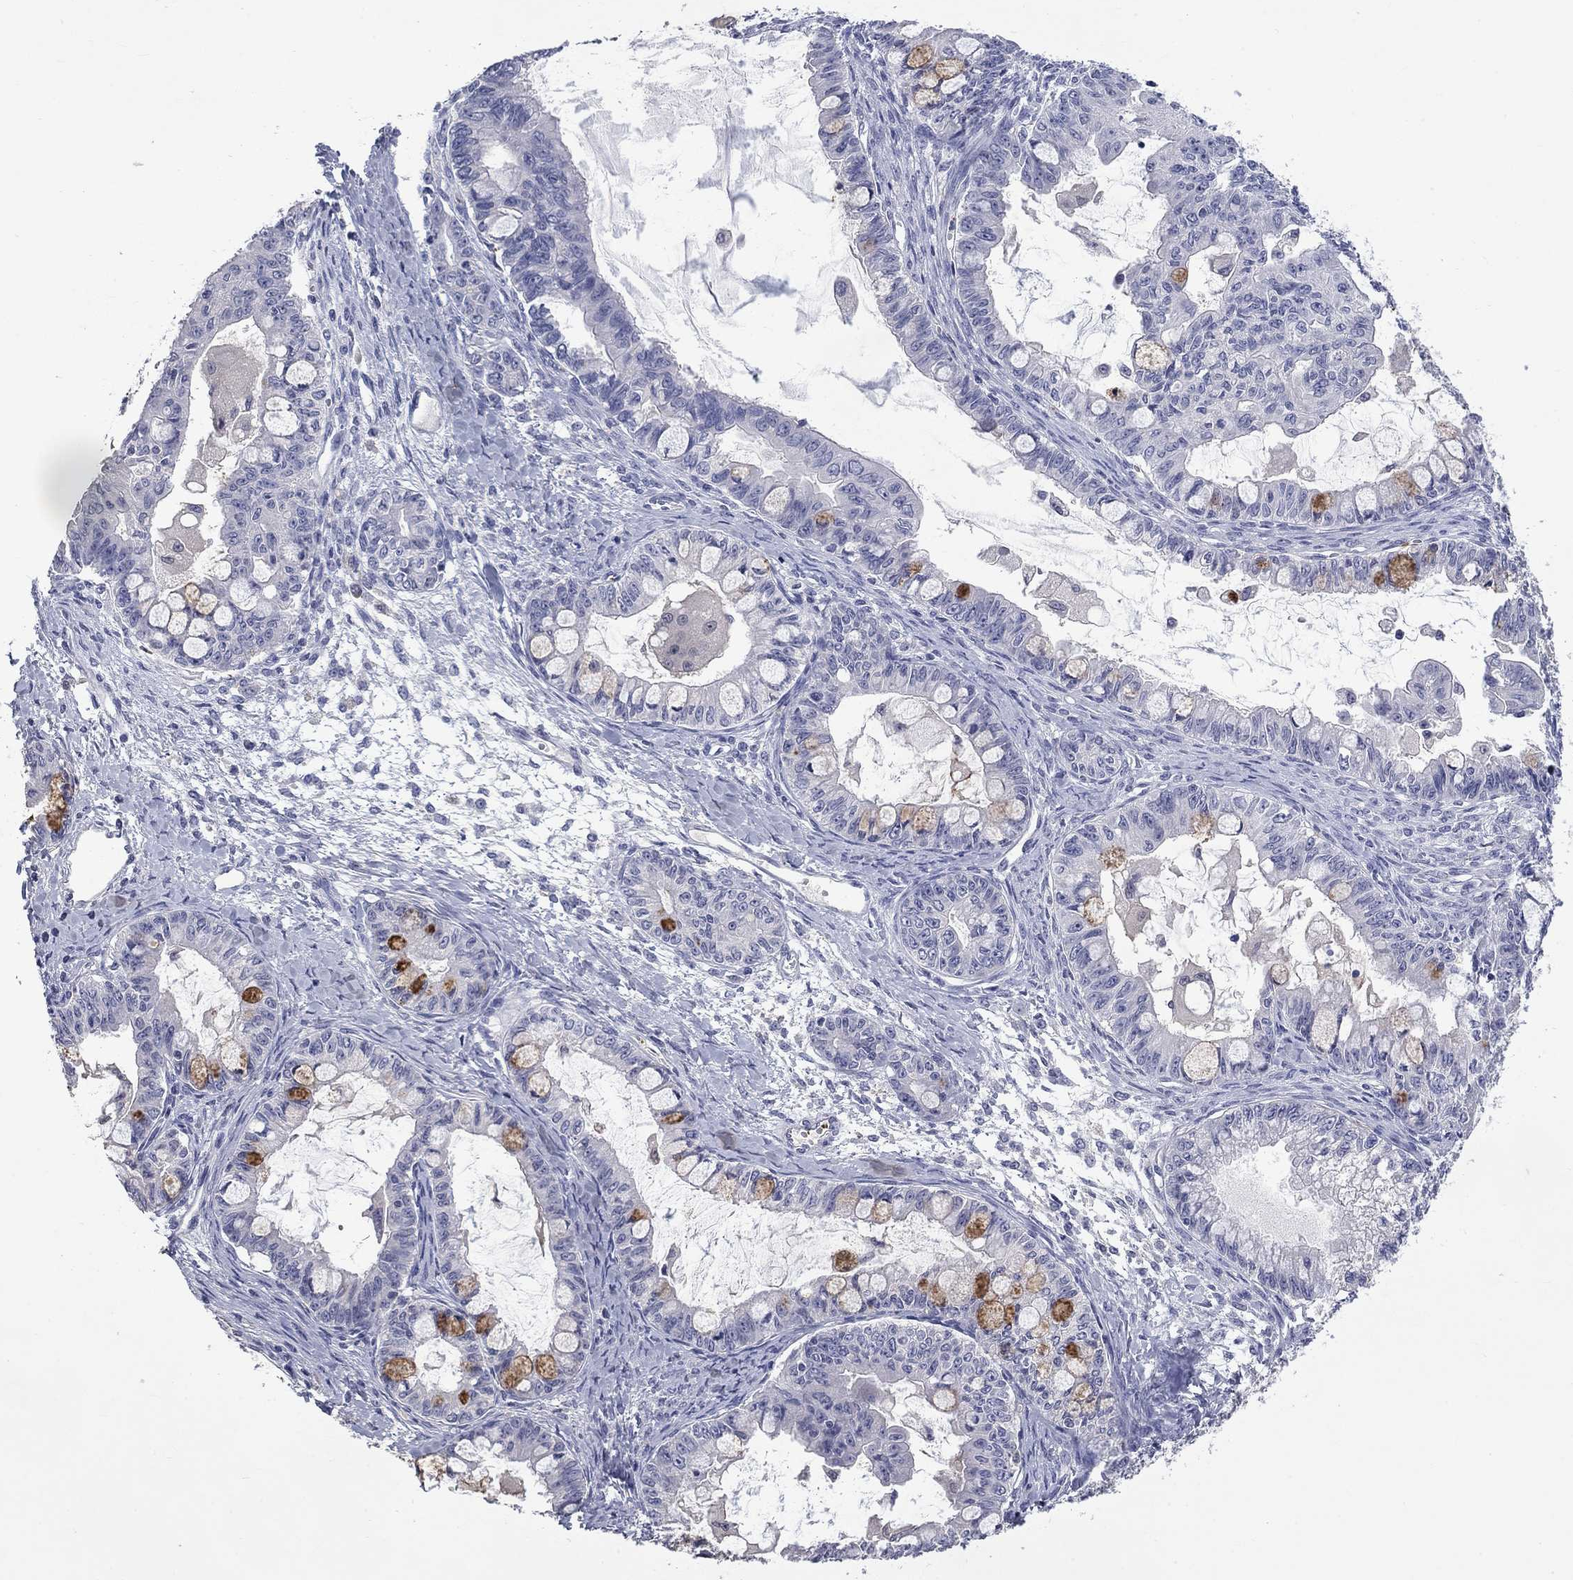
{"staining": {"intensity": "negative", "quantity": "none", "location": "none"}, "tissue": "ovarian cancer", "cell_type": "Tumor cells", "image_type": "cancer", "snomed": [{"axis": "morphology", "description": "Cystadenocarcinoma, mucinous, NOS"}, {"axis": "topography", "description": "Ovary"}], "caption": "This is an immunohistochemistry micrograph of human ovarian cancer (mucinous cystadenocarcinoma). There is no staining in tumor cells.", "gene": "PLEK", "patient": {"sex": "female", "age": 63}}